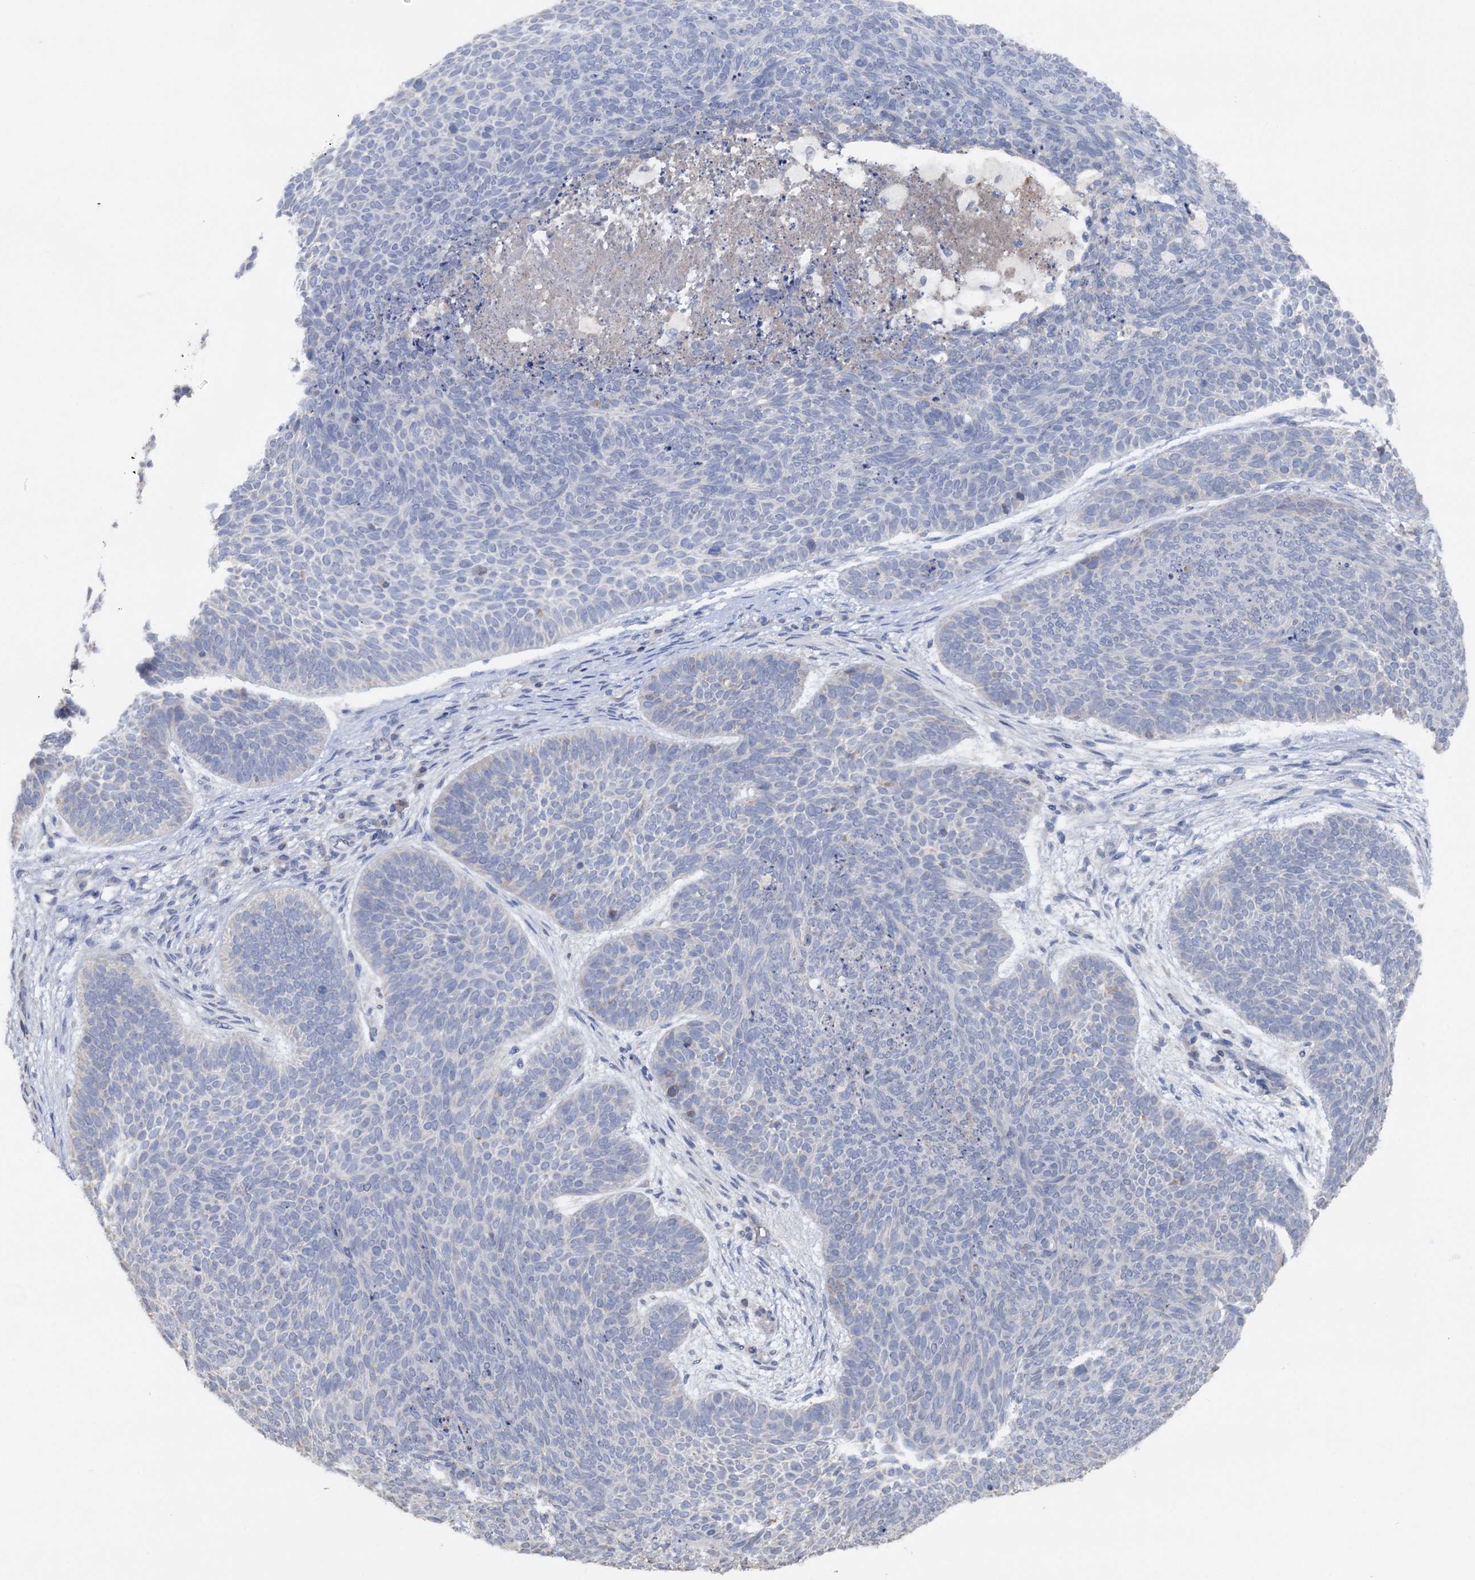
{"staining": {"intensity": "negative", "quantity": "none", "location": "none"}, "tissue": "skin cancer", "cell_type": "Tumor cells", "image_type": "cancer", "snomed": [{"axis": "morphology", "description": "Basal cell carcinoma"}, {"axis": "topography", "description": "Skin"}], "caption": "Skin basal cell carcinoma was stained to show a protein in brown. There is no significant expression in tumor cells.", "gene": "ARL13A", "patient": {"sex": "male", "age": 85}}